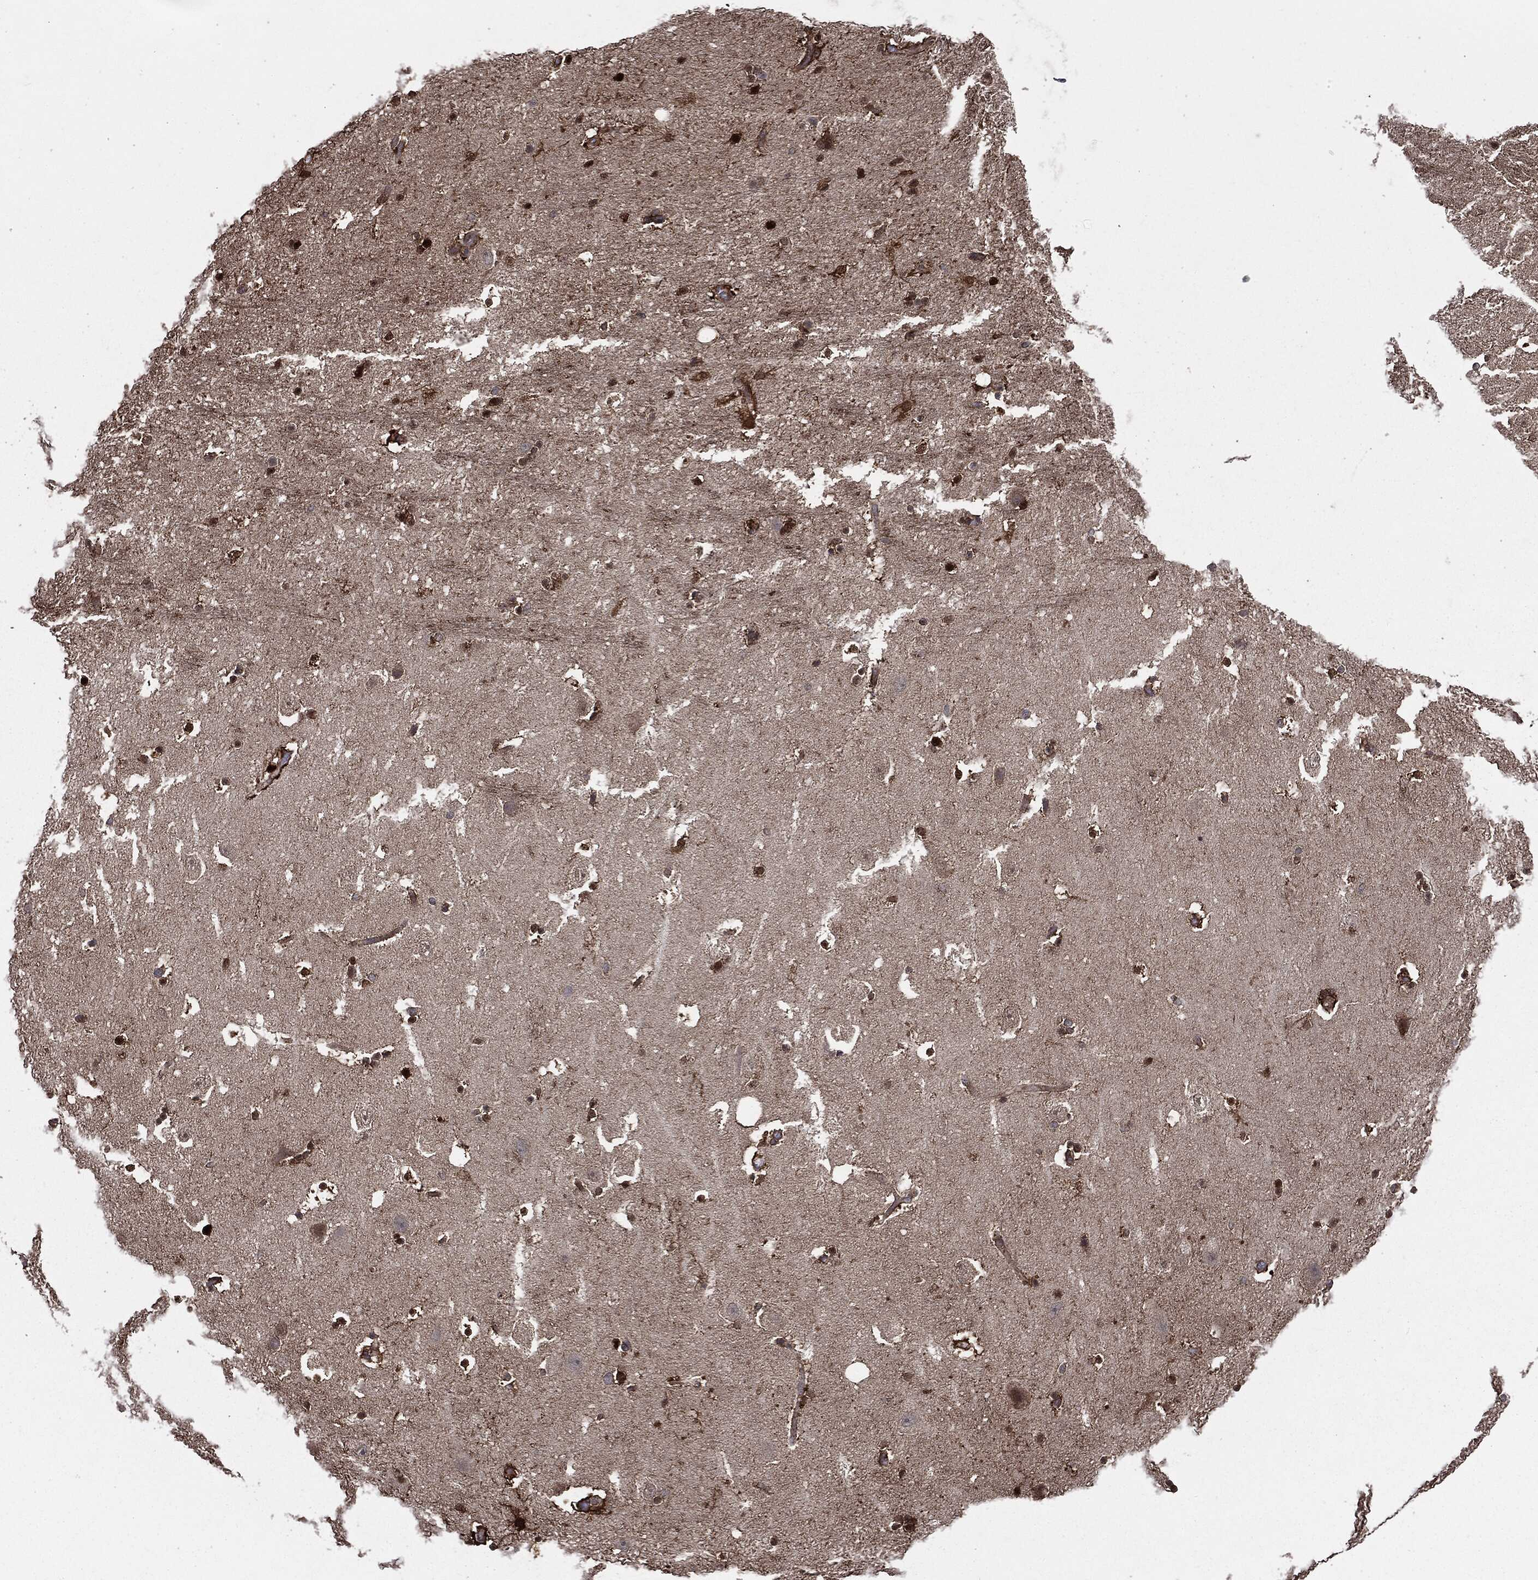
{"staining": {"intensity": "strong", "quantity": "<25%", "location": "cytoplasmic/membranous,nuclear"}, "tissue": "hippocampus", "cell_type": "Glial cells", "image_type": "normal", "snomed": [{"axis": "morphology", "description": "Normal tissue, NOS"}, {"axis": "topography", "description": "Hippocampus"}], "caption": "Unremarkable hippocampus shows strong cytoplasmic/membranous,nuclear positivity in about <25% of glial cells, visualized by immunohistochemistry. (DAB (3,3'-diaminobenzidine) = brown stain, brightfield microscopy at high magnification).", "gene": "PLOD3", "patient": {"sex": "male", "age": 51}}